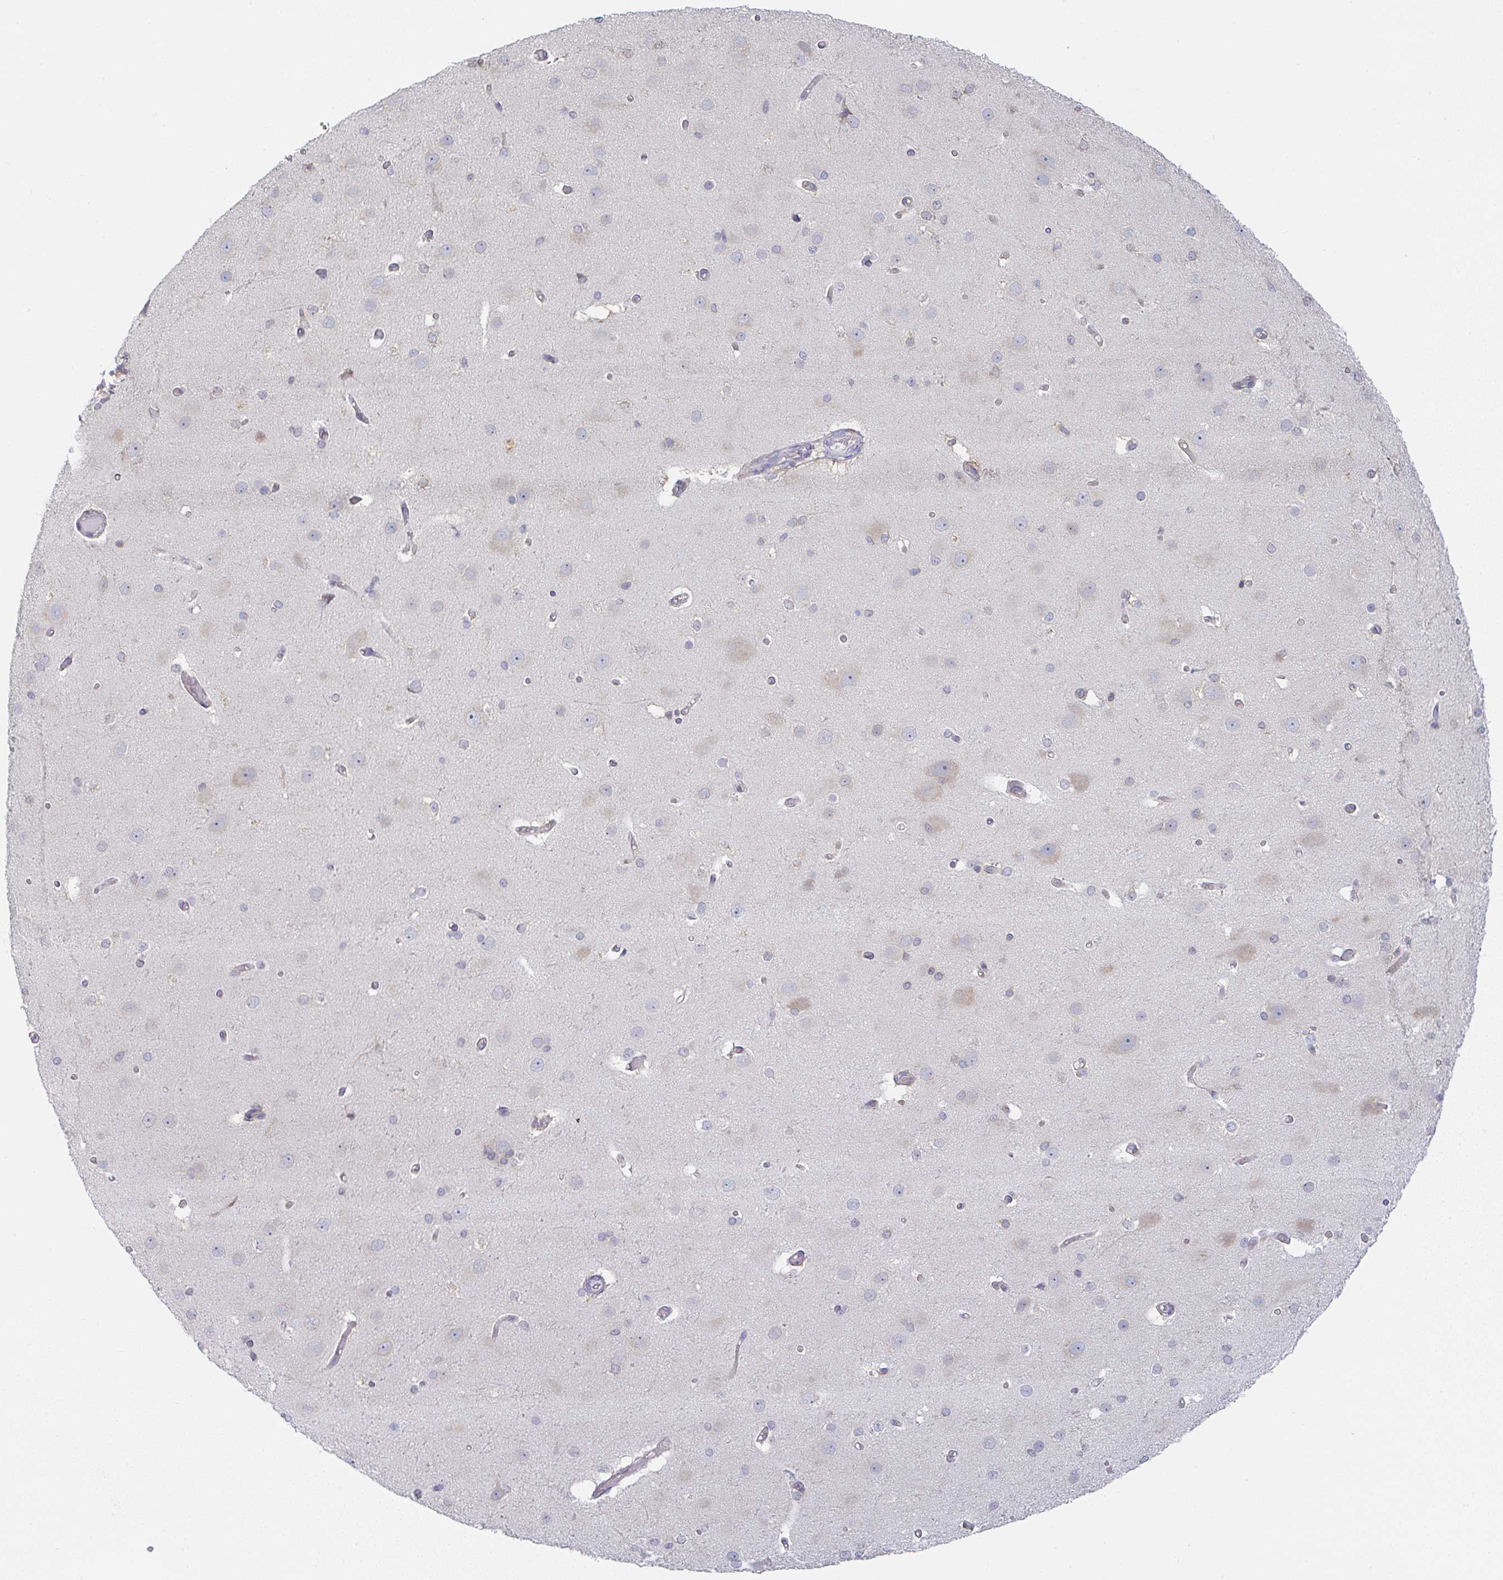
{"staining": {"intensity": "weak", "quantity": "<25%", "location": "cytoplasmic/membranous"}, "tissue": "cerebral cortex", "cell_type": "Endothelial cells", "image_type": "normal", "snomed": [{"axis": "morphology", "description": "Normal tissue, NOS"}, {"axis": "morphology", "description": "Inflammation, NOS"}, {"axis": "topography", "description": "Cerebral cortex"}], "caption": "Protein analysis of normal cerebral cortex demonstrates no significant positivity in endothelial cells. (Stains: DAB (3,3'-diaminobenzidine) IHC with hematoxylin counter stain, Microscopy: brightfield microscopy at high magnification).", "gene": "DERL2", "patient": {"sex": "male", "age": 6}}